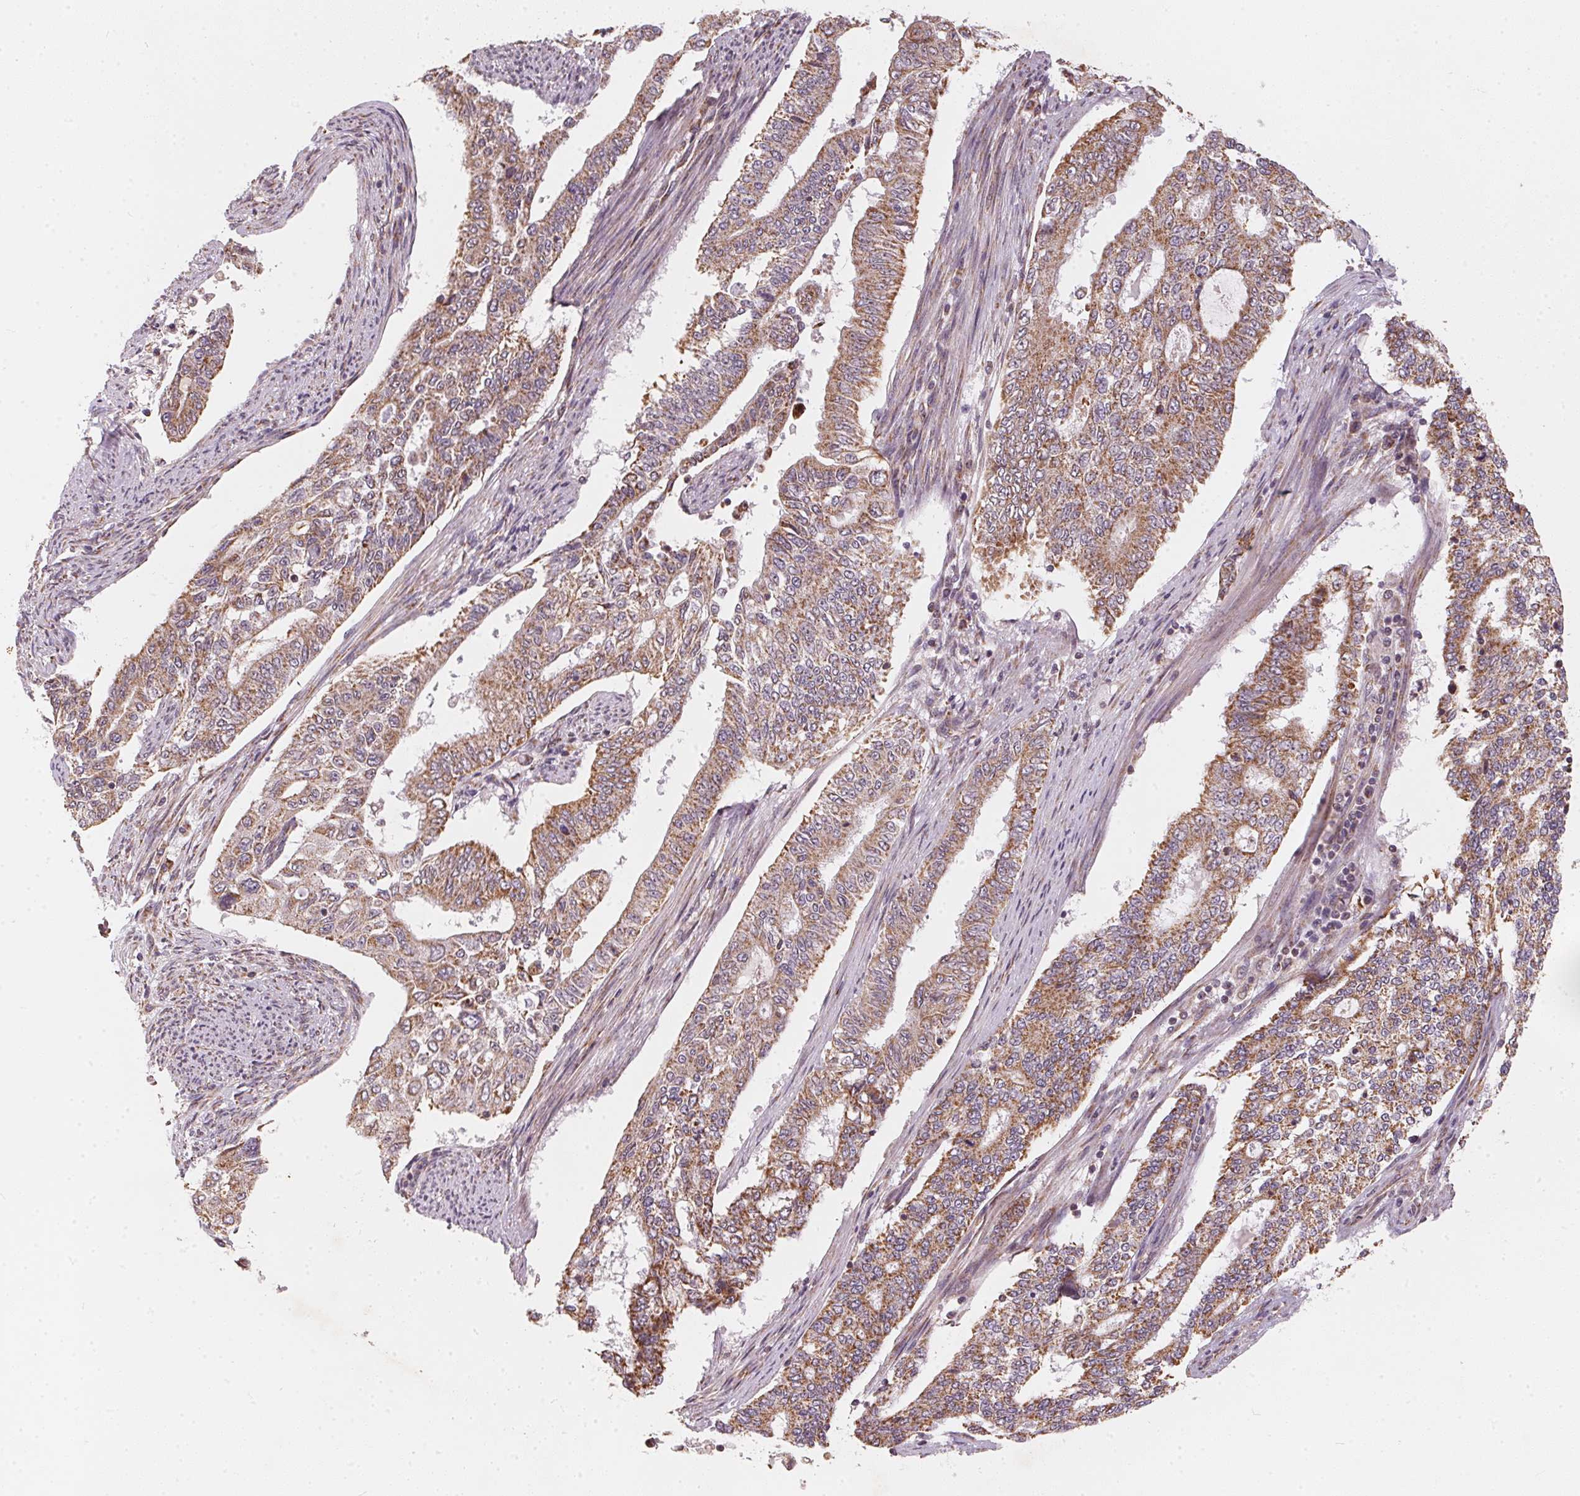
{"staining": {"intensity": "moderate", "quantity": ">75%", "location": "cytoplasmic/membranous"}, "tissue": "endometrial cancer", "cell_type": "Tumor cells", "image_type": "cancer", "snomed": [{"axis": "morphology", "description": "Adenocarcinoma, NOS"}, {"axis": "topography", "description": "Uterus"}], "caption": "Endometrial adenocarcinoma tissue demonstrates moderate cytoplasmic/membranous positivity in about >75% of tumor cells, visualized by immunohistochemistry.", "gene": "MATCAP1", "patient": {"sex": "female", "age": 59}}